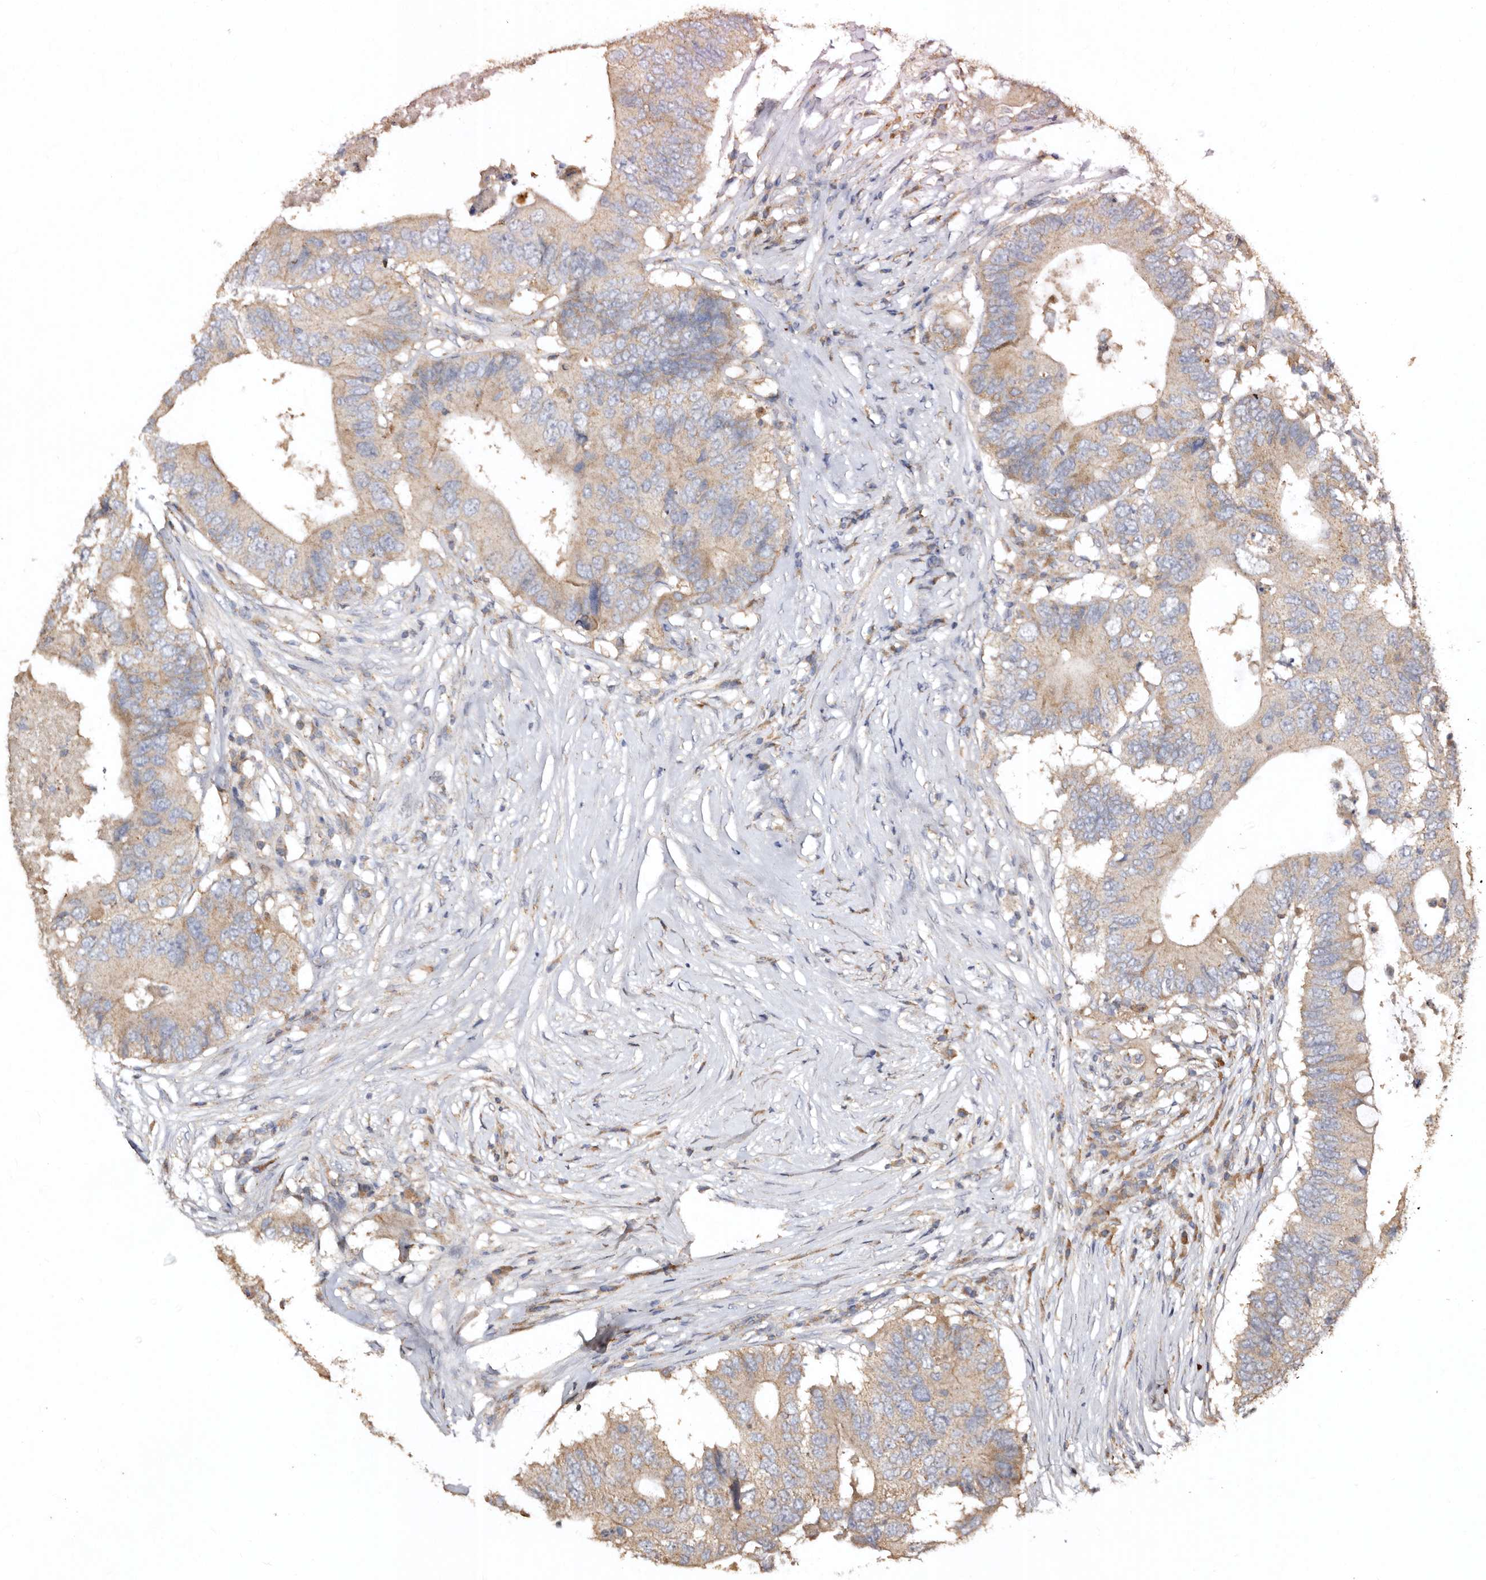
{"staining": {"intensity": "weak", "quantity": "<25%", "location": "cytoplasmic/membranous"}, "tissue": "colorectal cancer", "cell_type": "Tumor cells", "image_type": "cancer", "snomed": [{"axis": "morphology", "description": "Adenocarcinoma, NOS"}, {"axis": "topography", "description": "Colon"}], "caption": "IHC image of neoplastic tissue: human colorectal cancer (adenocarcinoma) stained with DAB shows no significant protein staining in tumor cells.", "gene": "FARS2", "patient": {"sex": "male", "age": 71}}